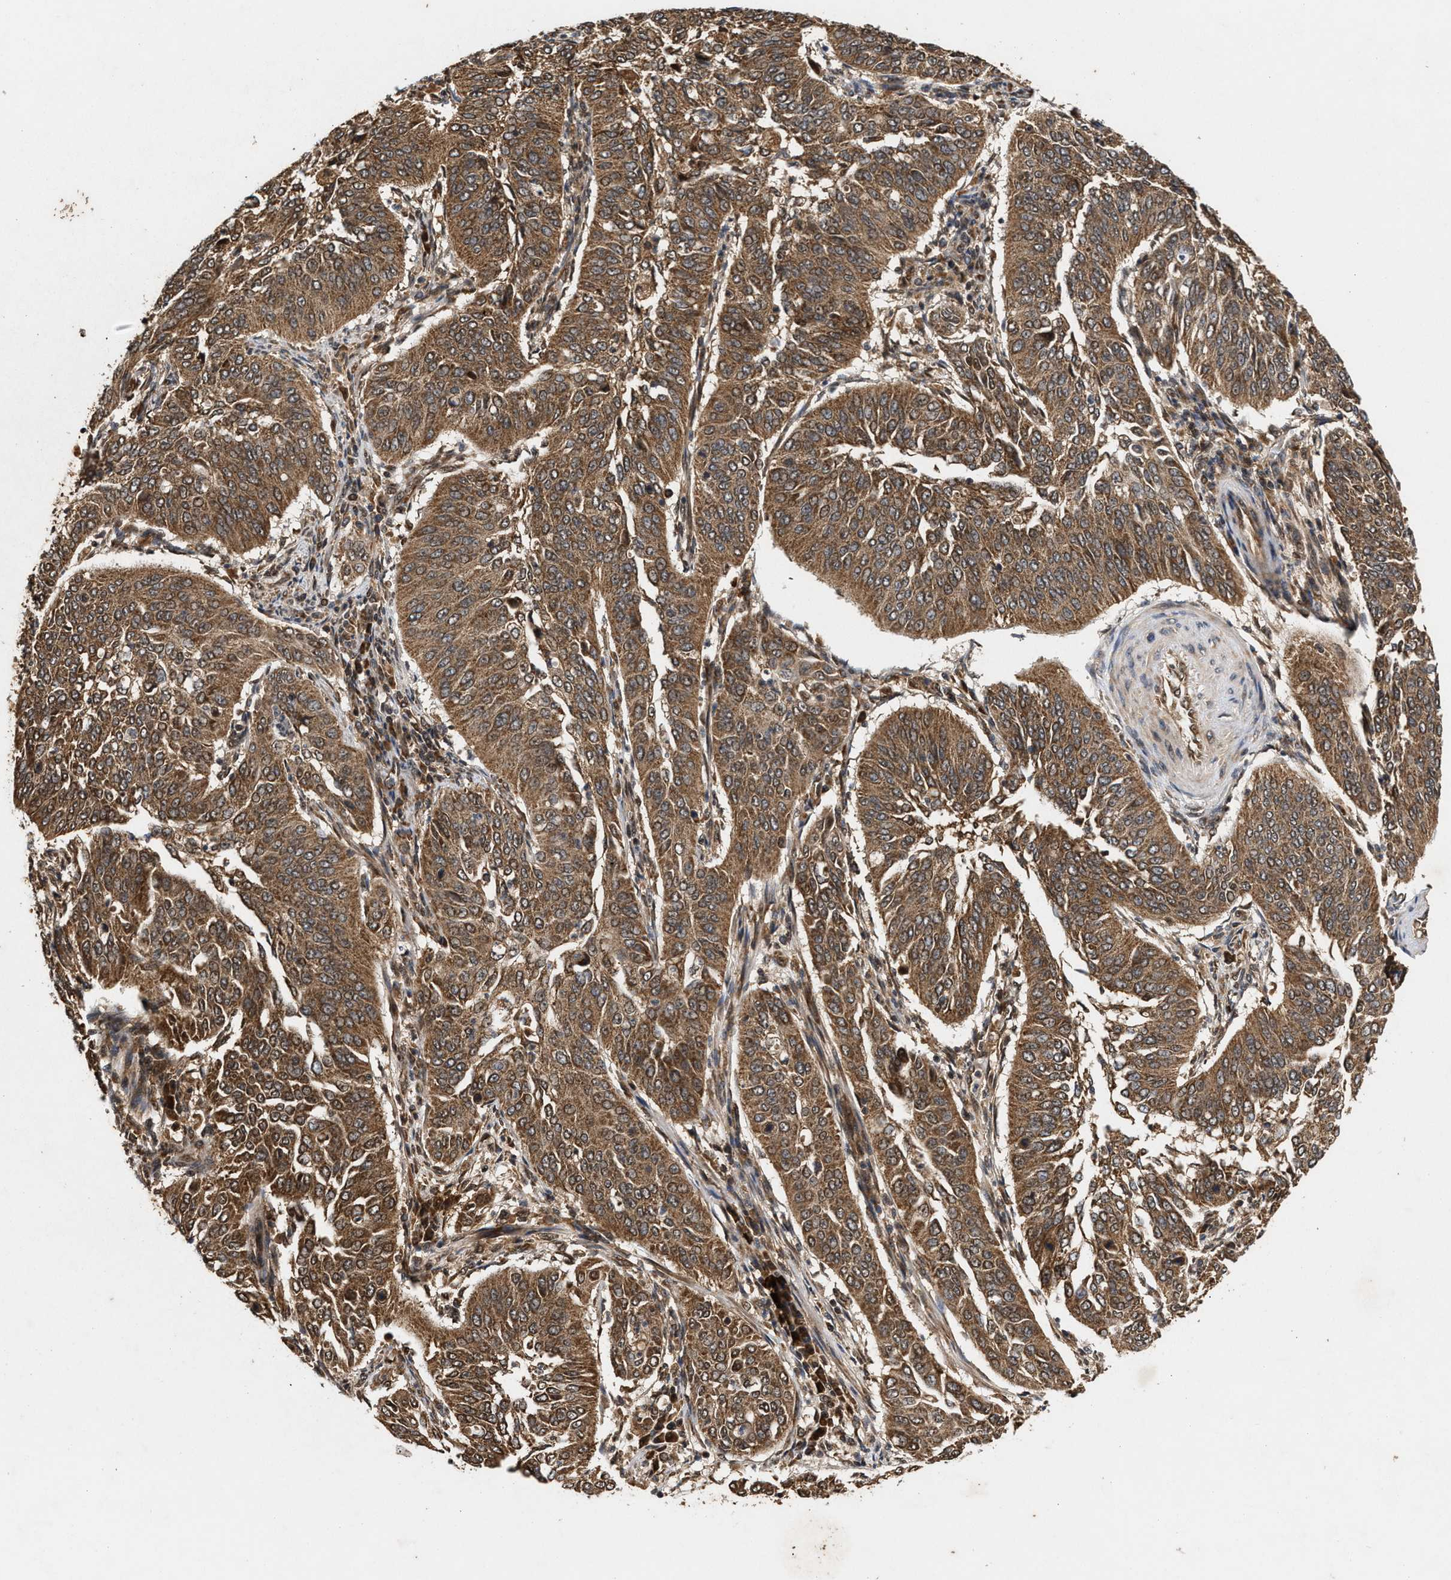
{"staining": {"intensity": "moderate", "quantity": ">75%", "location": "cytoplasmic/membranous"}, "tissue": "cervical cancer", "cell_type": "Tumor cells", "image_type": "cancer", "snomed": [{"axis": "morphology", "description": "Normal tissue, NOS"}, {"axis": "morphology", "description": "Squamous cell carcinoma, NOS"}, {"axis": "topography", "description": "Cervix"}], "caption": "Immunohistochemistry of cervical cancer demonstrates medium levels of moderate cytoplasmic/membranous expression in about >75% of tumor cells.", "gene": "CFLAR", "patient": {"sex": "female", "age": 39}}